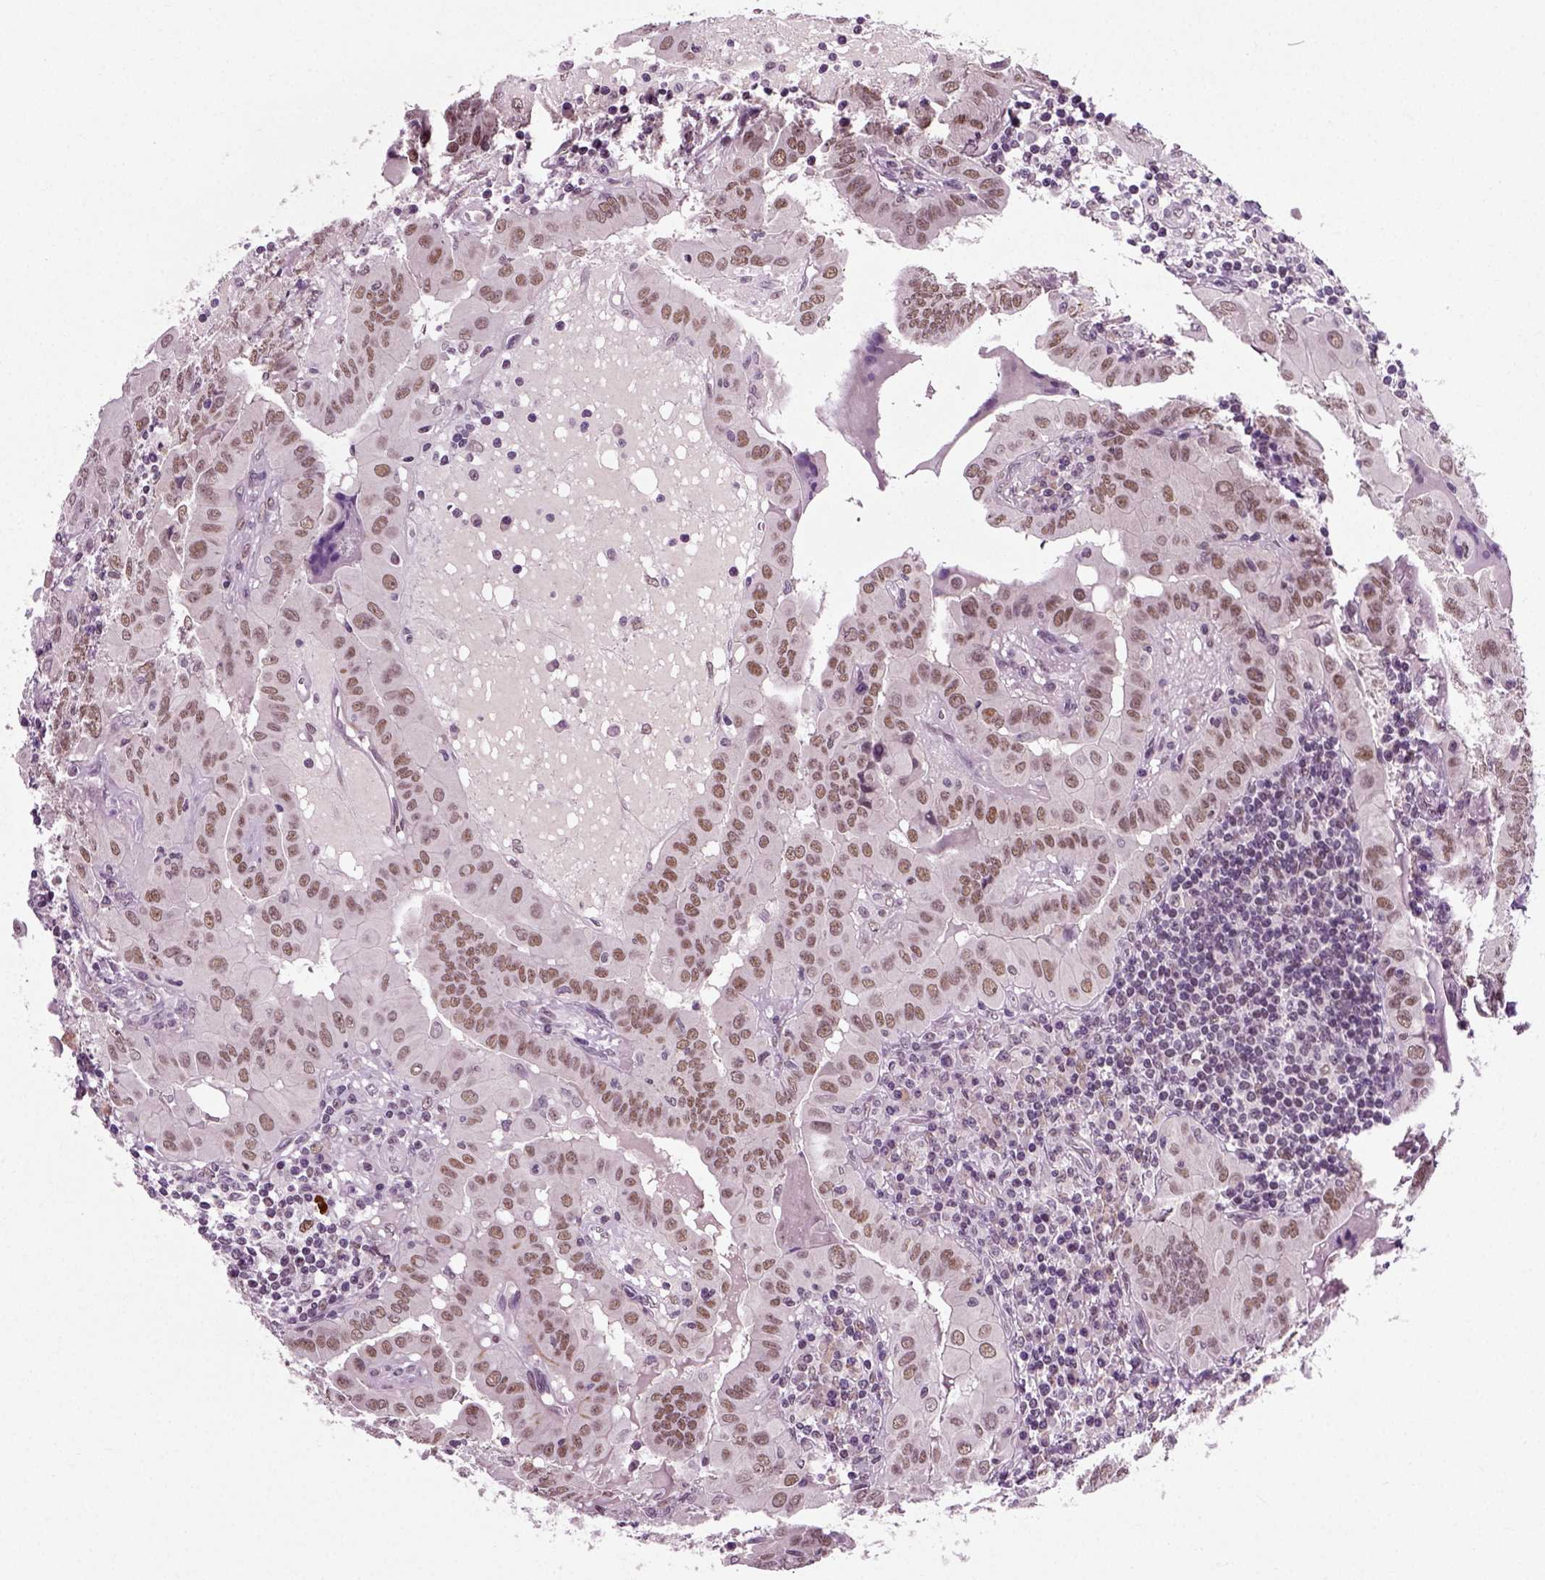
{"staining": {"intensity": "moderate", "quantity": ">75%", "location": "nuclear"}, "tissue": "thyroid cancer", "cell_type": "Tumor cells", "image_type": "cancer", "snomed": [{"axis": "morphology", "description": "Papillary adenocarcinoma, NOS"}, {"axis": "topography", "description": "Thyroid gland"}], "caption": "Protein expression by immunohistochemistry shows moderate nuclear staining in about >75% of tumor cells in thyroid cancer.", "gene": "RCOR3", "patient": {"sex": "female", "age": 37}}